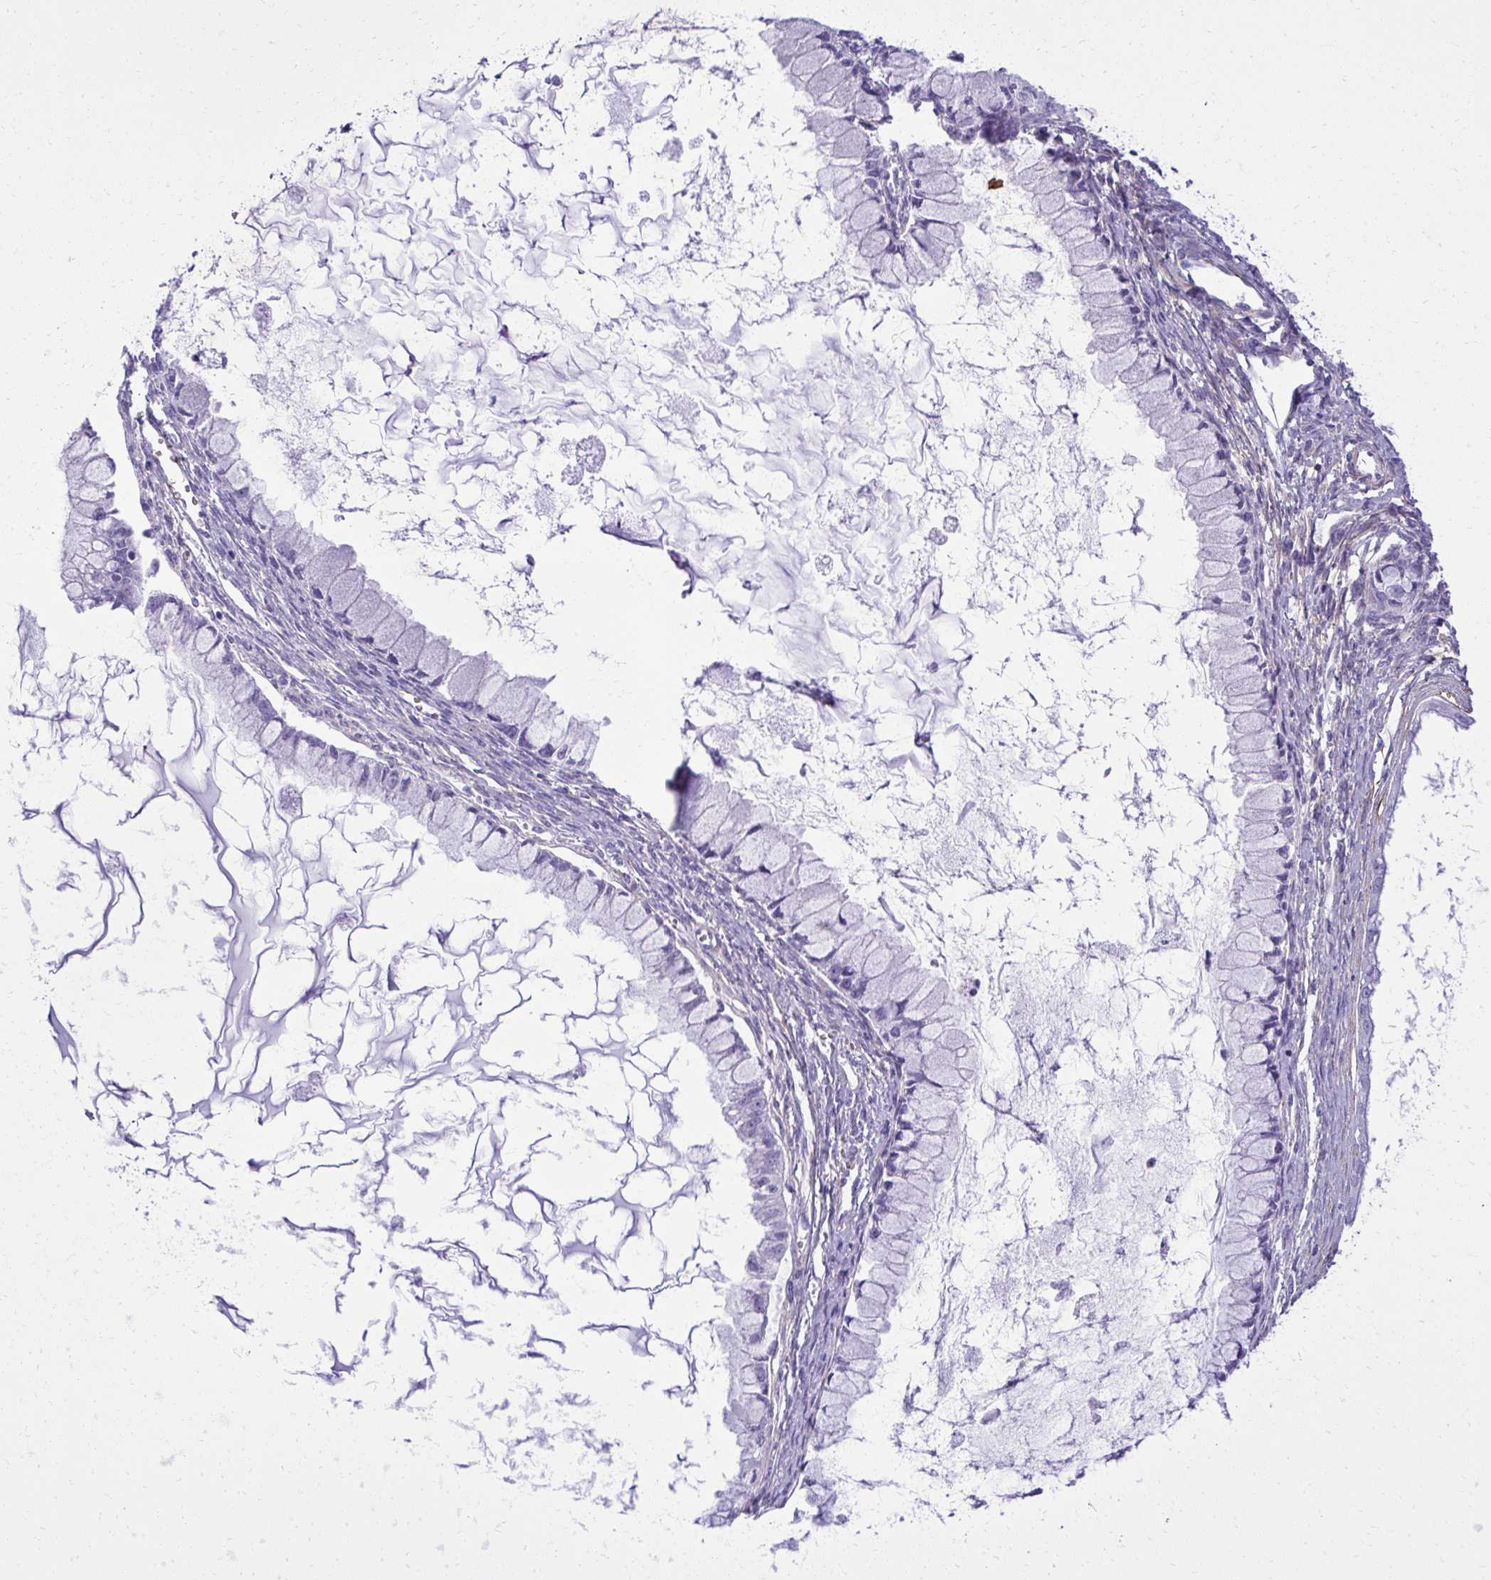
{"staining": {"intensity": "negative", "quantity": "none", "location": "none"}, "tissue": "ovarian cancer", "cell_type": "Tumor cells", "image_type": "cancer", "snomed": [{"axis": "morphology", "description": "Cystadenocarcinoma, mucinous, NOS"}, {"axis": "topography", "description": "Ovary"}], "caption": "Immunohistochemistry micrograph of human ovarian cancer (mucinous cystadenocarcinoma) stained for a protein (brown), which displays no expression in tumor cells. (DAB (3,3'-diaminobenzidine) IHC with hematoxylin counter stain).", "gene": "PITPNM3", "patient": {"sex": "female", "age": 34}}